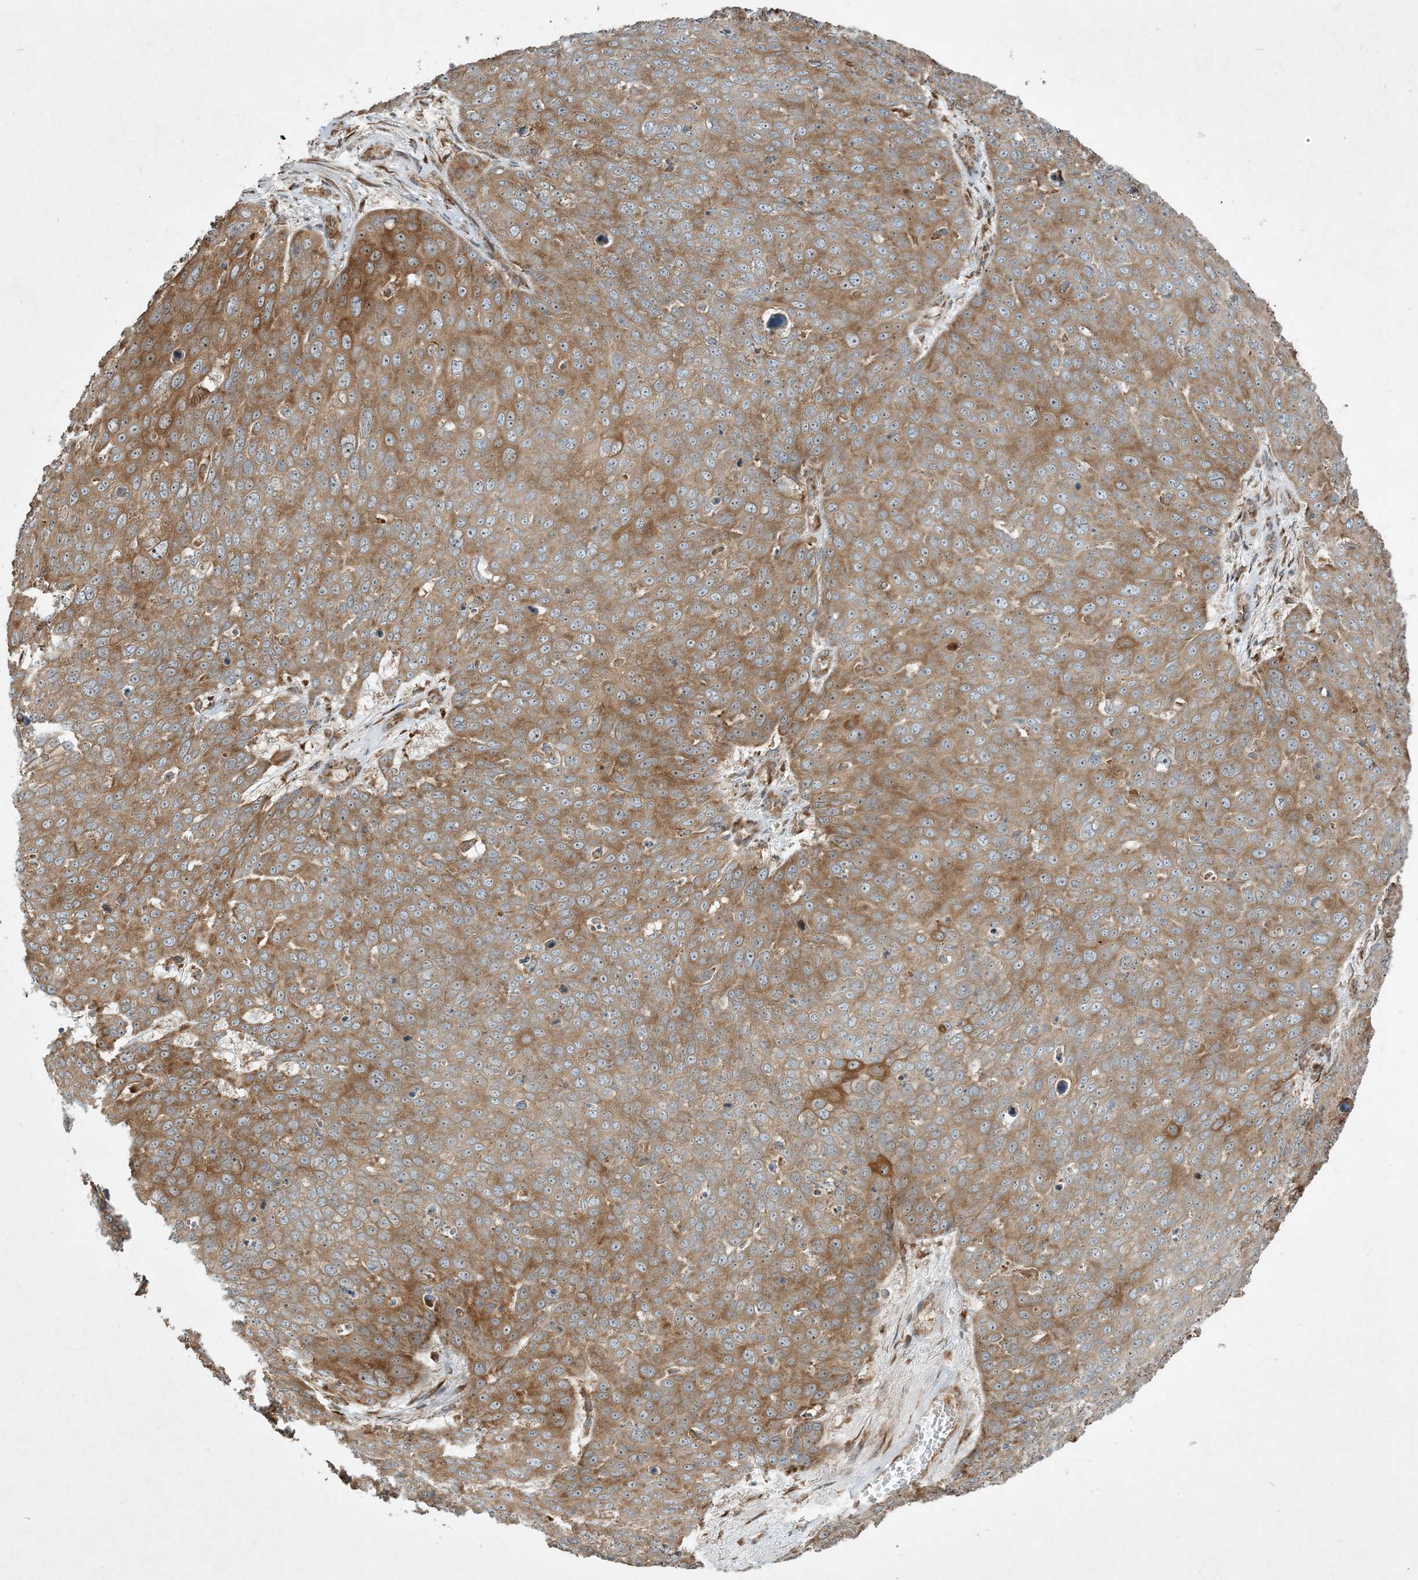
{"staining": {"intensity": "moderate", "quantity": ">75%", "location": "cytoplasmic/membranous"}, "tissue": "skin cancer", "cell_type": "Tumor cells", "image_type": "cancer", "snomed": [{"axis": "morphology", "description": "Squamous cell carcinoma, NOS"}, {"axis": "topography", "description": "Skin"}], "caption": "Skin cancer was stained to show a protein in brown. There is medium levels of moderate cytoplasmic/membranous expression in approximately >75% of tumor cells.", "gene": "COMMD8", "patient": {"sex": "male", "age": 71}}